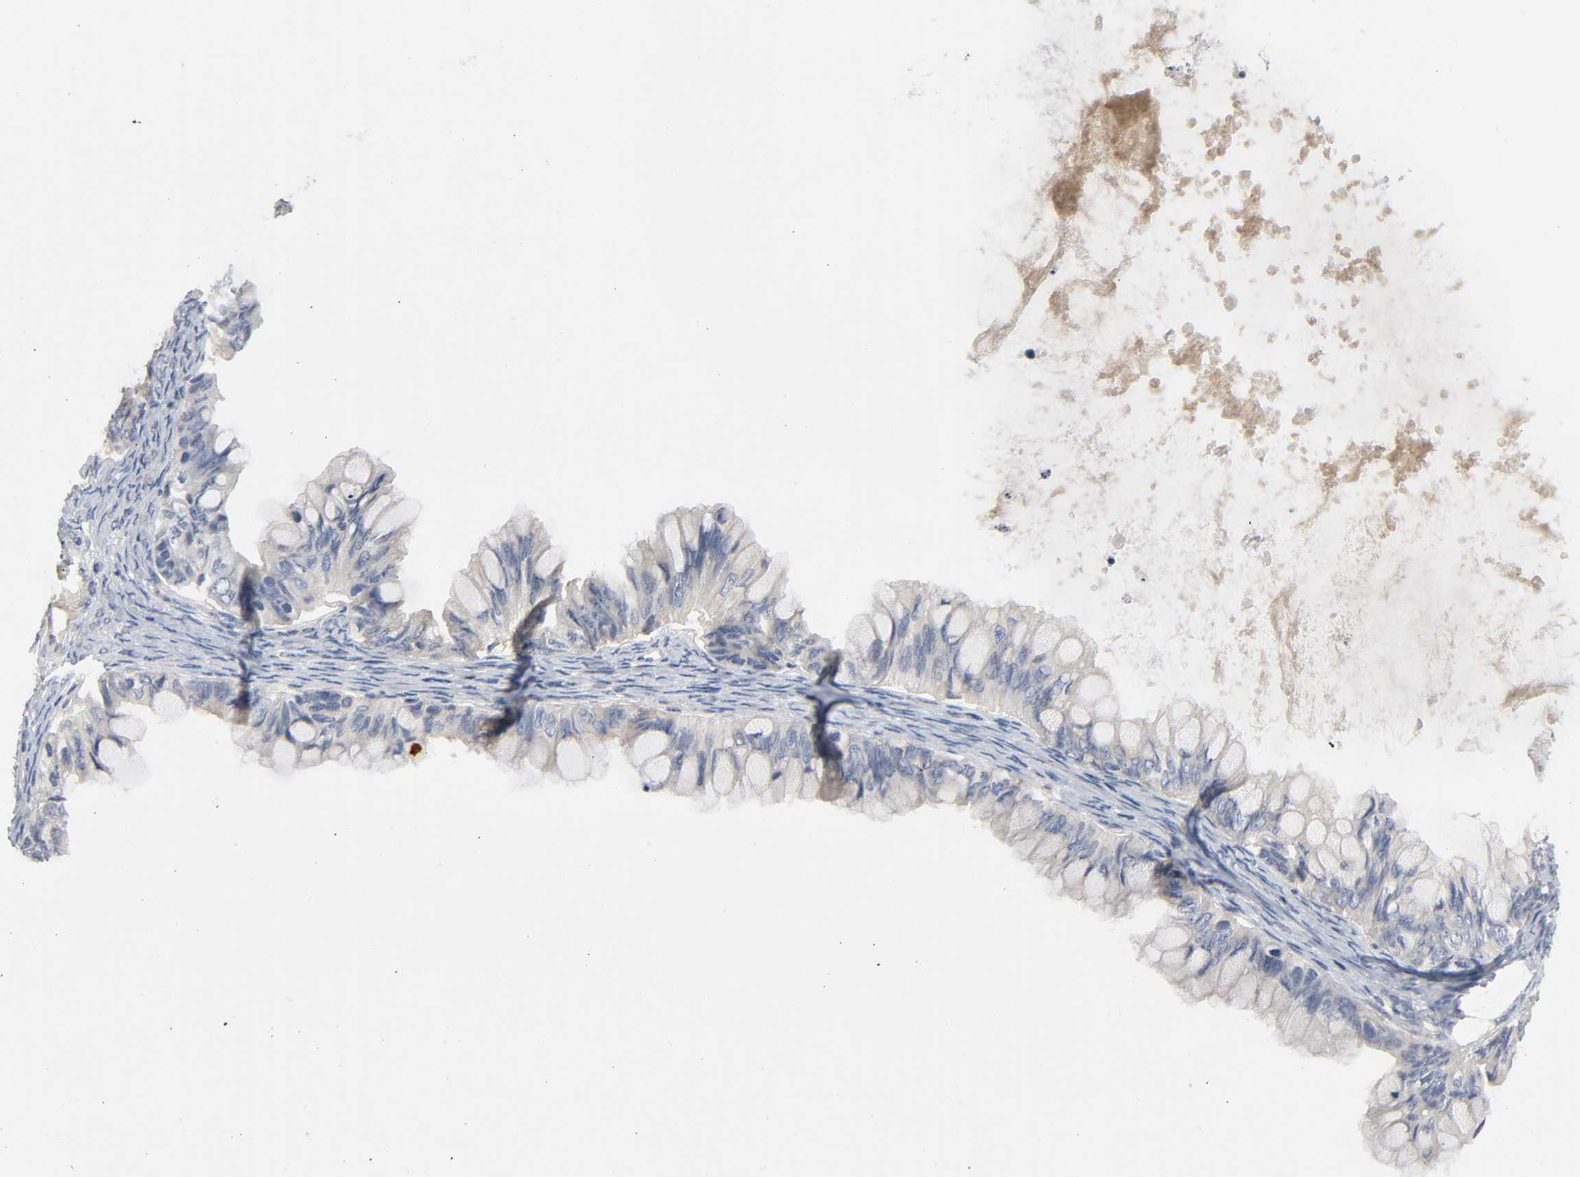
{"staining": {"intensity": "weak", "quantity": ">75%", "location": "cytoplasmic/membranous"}, "tissue": "ovarian cancer", "cell_type": "Tumor cells", "image_type": "cancer", "snomed": [{"axis": "morphology", "description": "Cystadenocarcinoma, mucinous, NOS"}, {"axis": "topography", "description": "Ovary"}], "caption": "A micrograph of human ovarian cancer (mucinous cystadenocarcinoma) stained for a protein demonstrates weak cytoplasmic/membranous brown staining in tumor cells.", "gene": "HDAC6", "patient": {"sex": "female", "age": 80}}